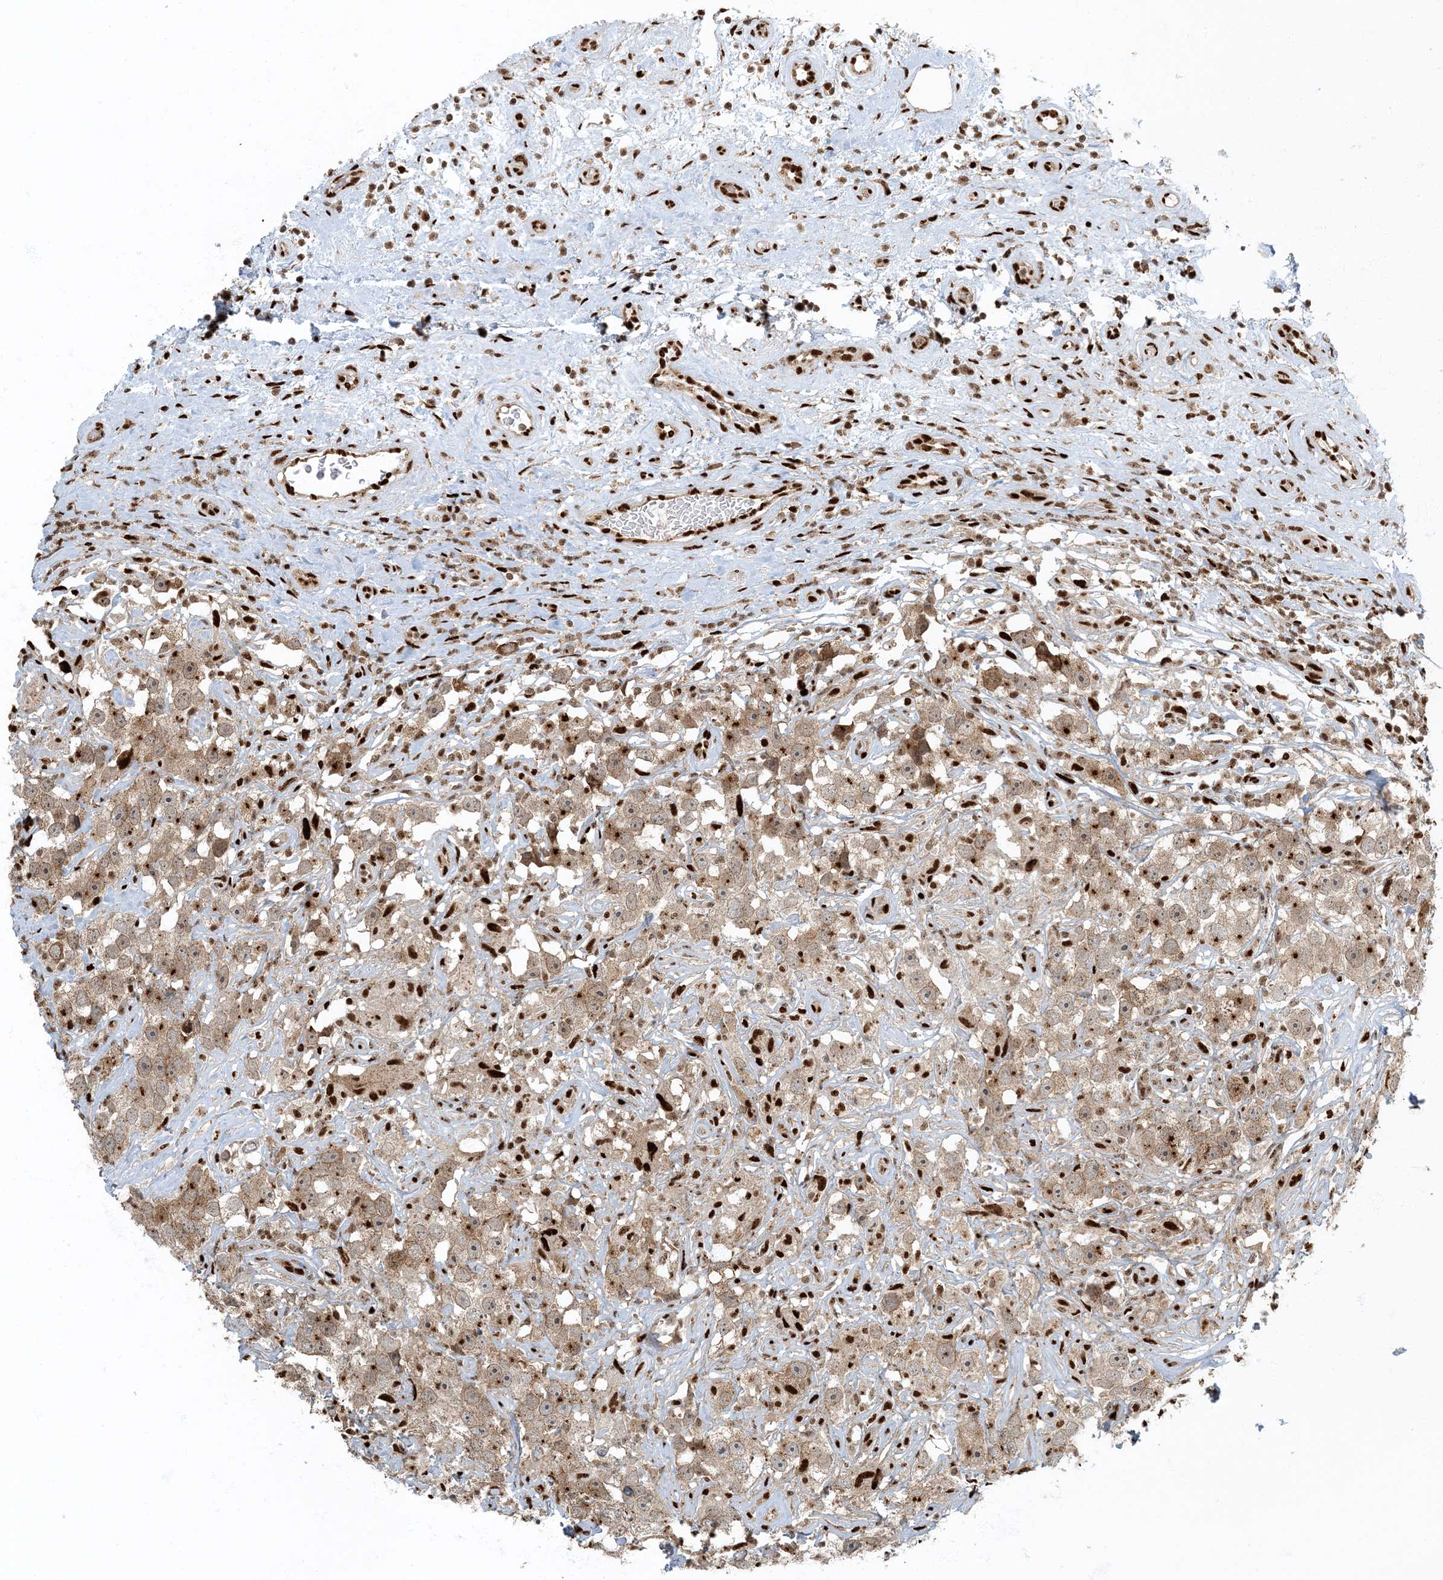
{"staining": {"intensity": "moderate", "quantity": ">75%", "location": "cytoplasmic/membranous"}, "tissue": "testis cancer", "cell_type": "Tumor cells", "image_type": "cancer", "snomed": [{"axis": "morphology", "description": "Seminoma, NOS"}, {"axis": "topography", "description": "Testis"}], "caption": "Tumor cells exhibit moderate cytoplasmic/membranous staining in about >75% of cells in testis cancer (seminoma). (IHC, brightfield microscopy, high magnification).", "gene": "MBD1", "patient": {"sex": "male", "age": 49}}